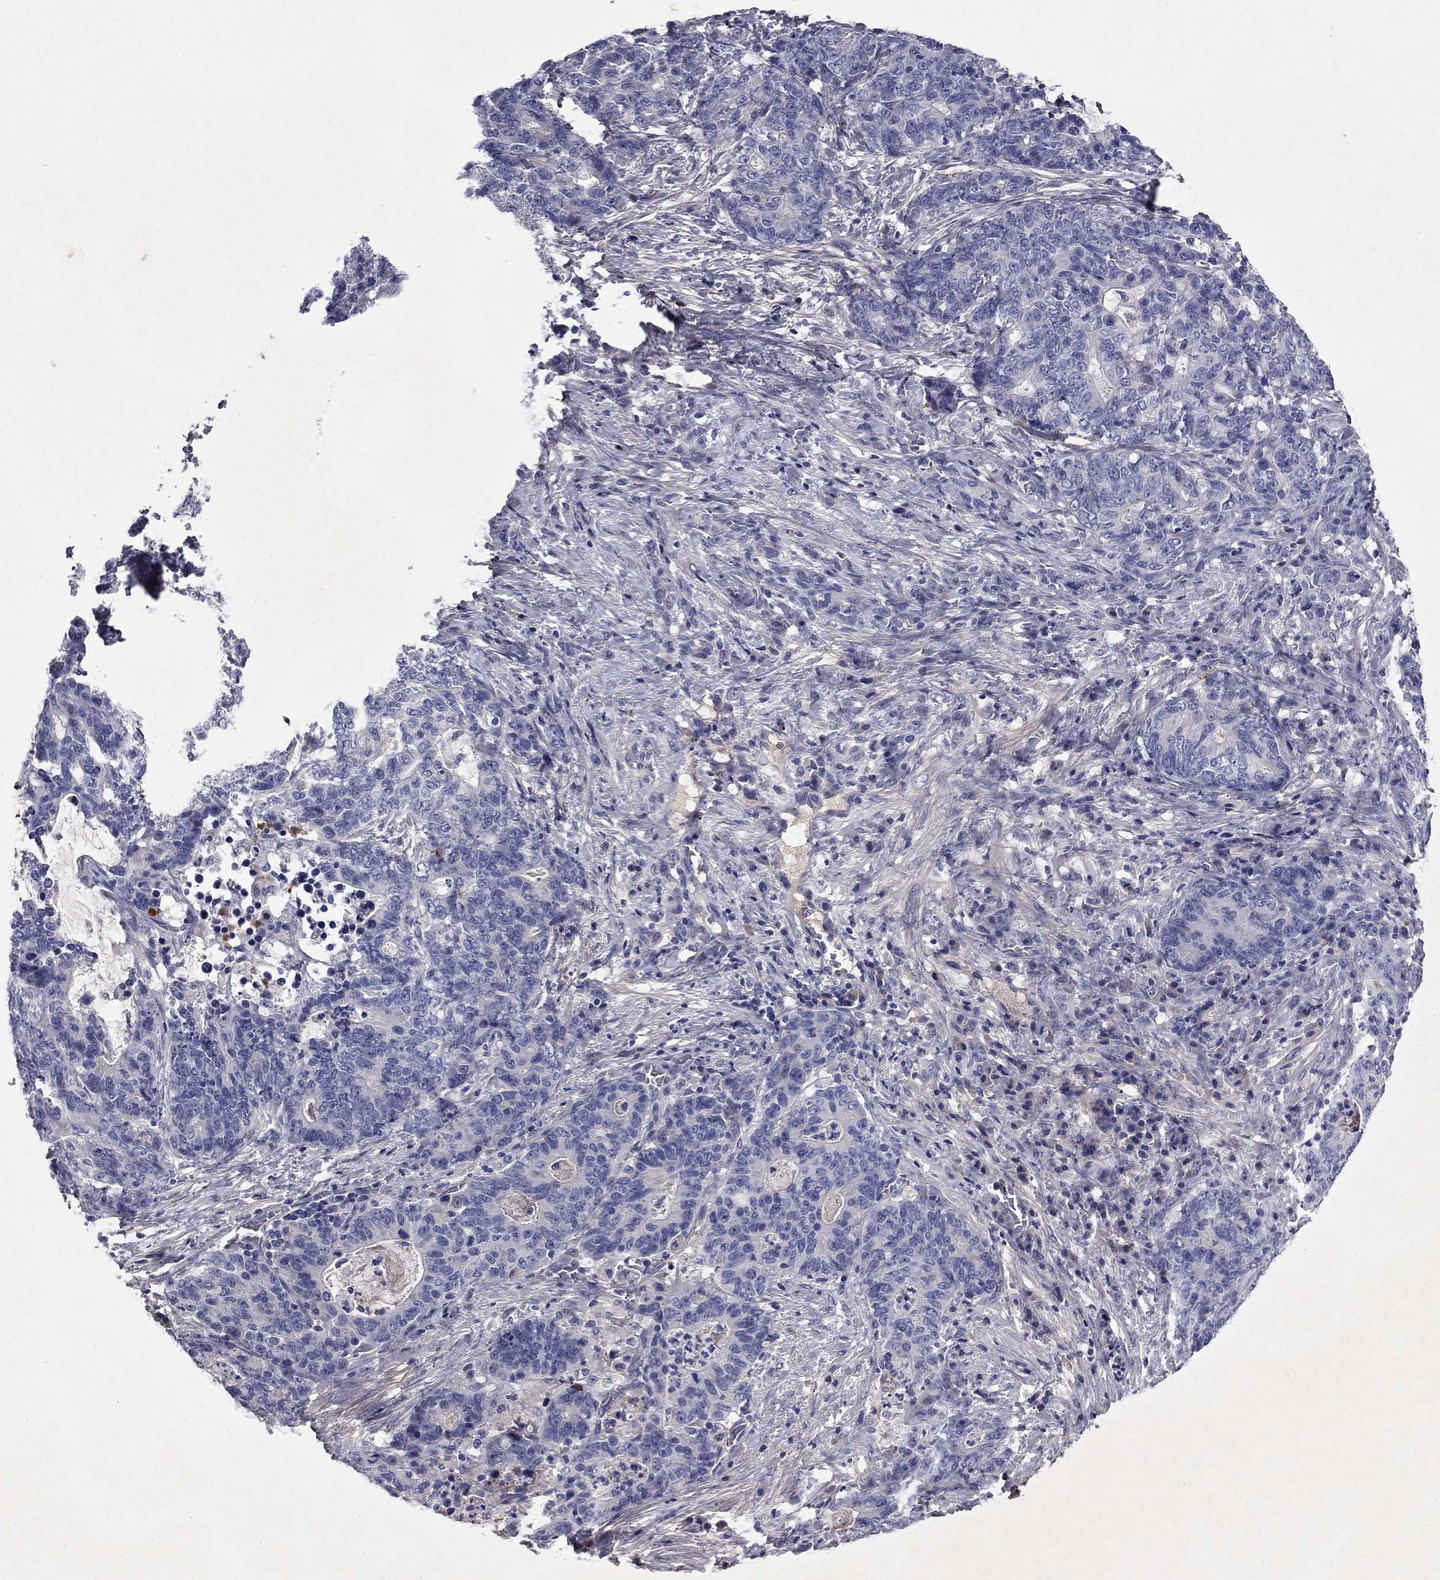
{"staining": {"intensity": "negative", "quantity": "none", "location": "none"}, "tissue": "stomach cancer", "cell_type": "Tumor cells", "image_type": "cancer", "snomed": [{"axis": "morphology", "description": "Normal tissue, NOS"}, {"axis": "morphology", "description": "Adenocarcinoma, NOS"}, {"axis": "topography", "description": "Stomach"}], "caption": "This is a photomicrograph of IHC staining of adenocarcinoma (stomach), which shows no expression in tumor cells.", "gene": "COL2A1", "patient": {"sex": "female", "age": 64}}